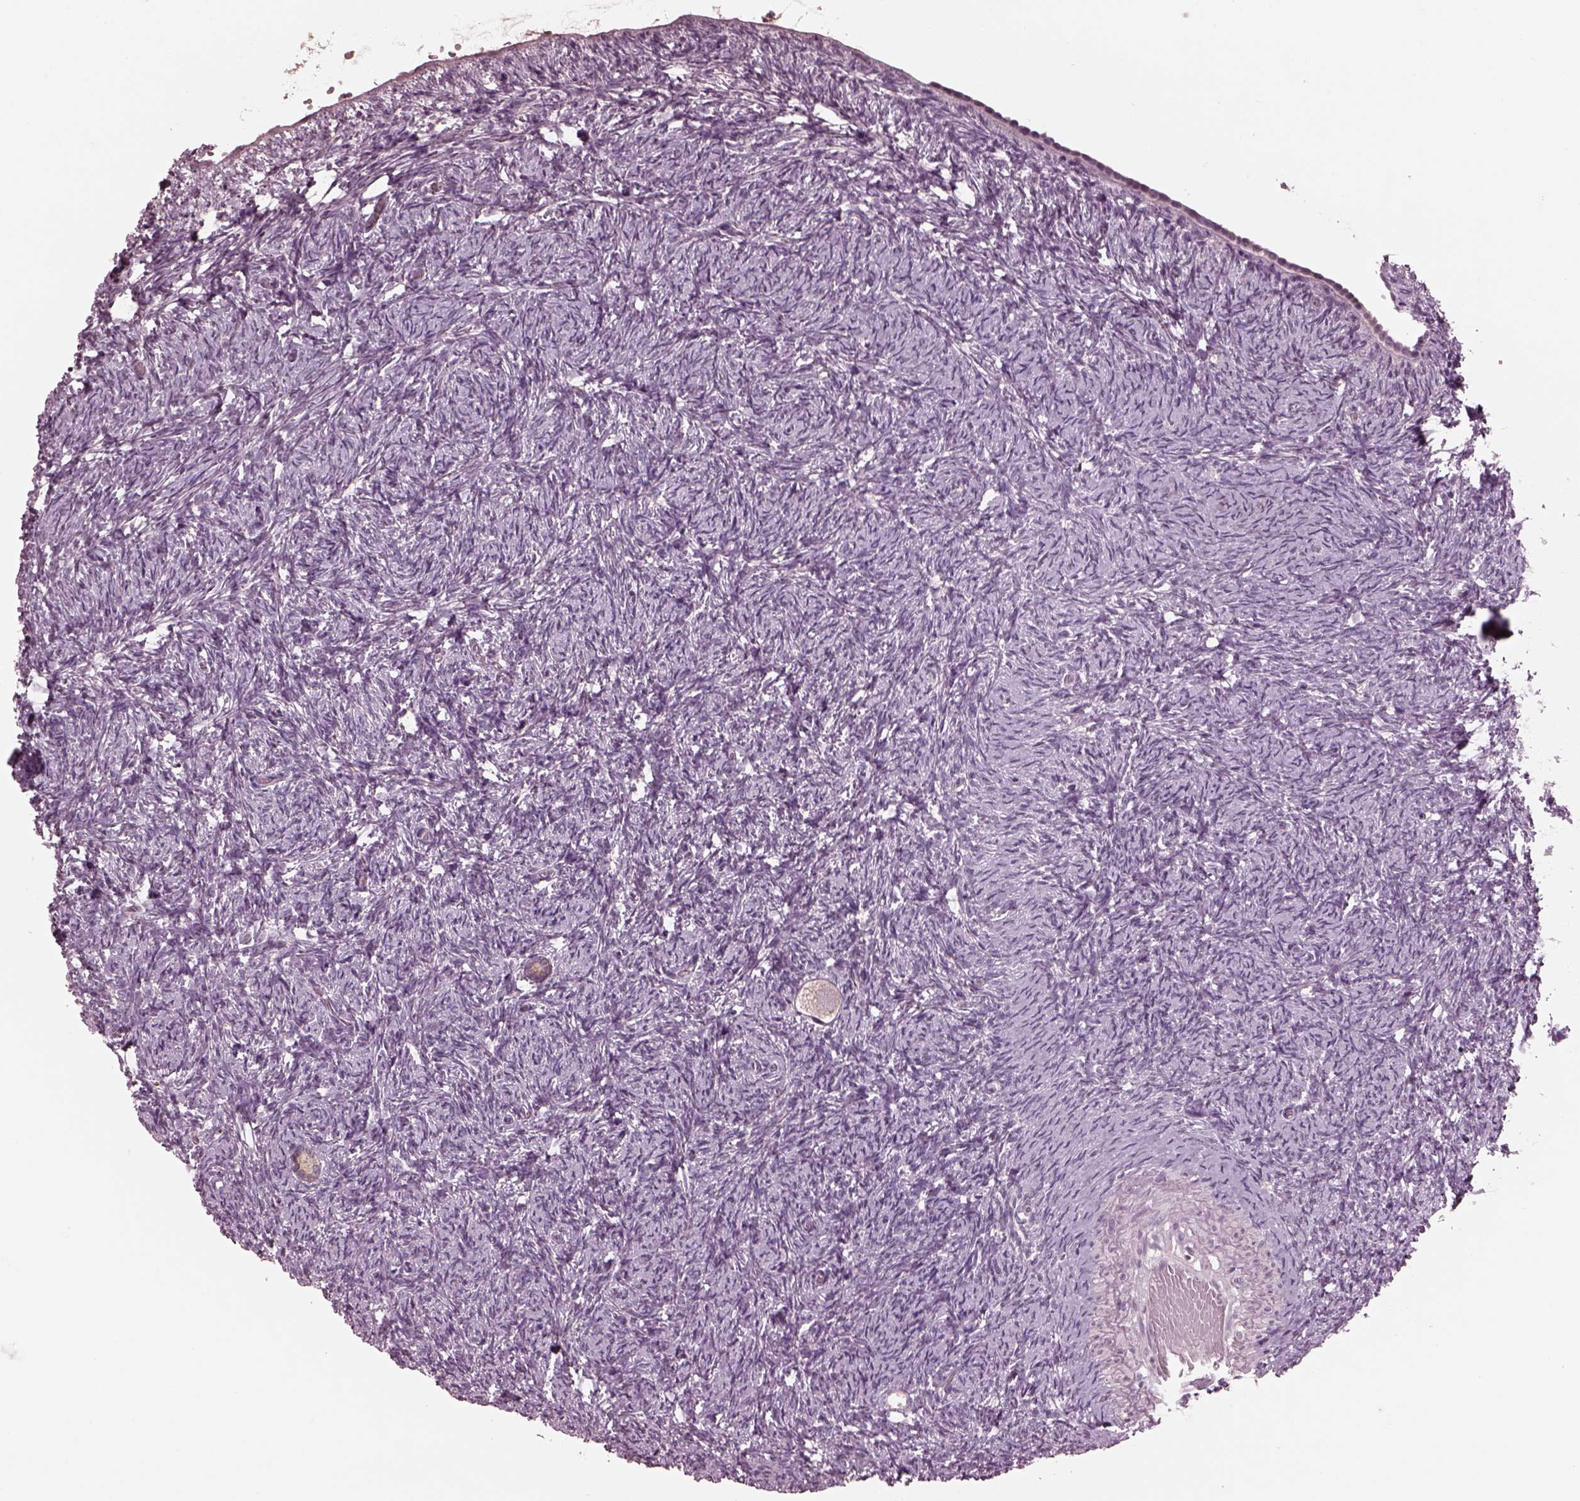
{"staining": {"intensity": "weak", "quantity": "<25%", "location": "cytoplasmic/membranous"}, "tissue": "ovary", "cell_type": "Follicle cells", "image_type": "normal", "snomed": [{"axis": "morphology", "description": "Normal tissue, NOS"}, {"axis": "topography", "description": "Ovary"}], "caption": "DAB immunohistochemical staining of benign ovary exhibits no significant expression in follicle cells.", "gene": "RGS7", "patient": {"sex": "female", "age": 39}}